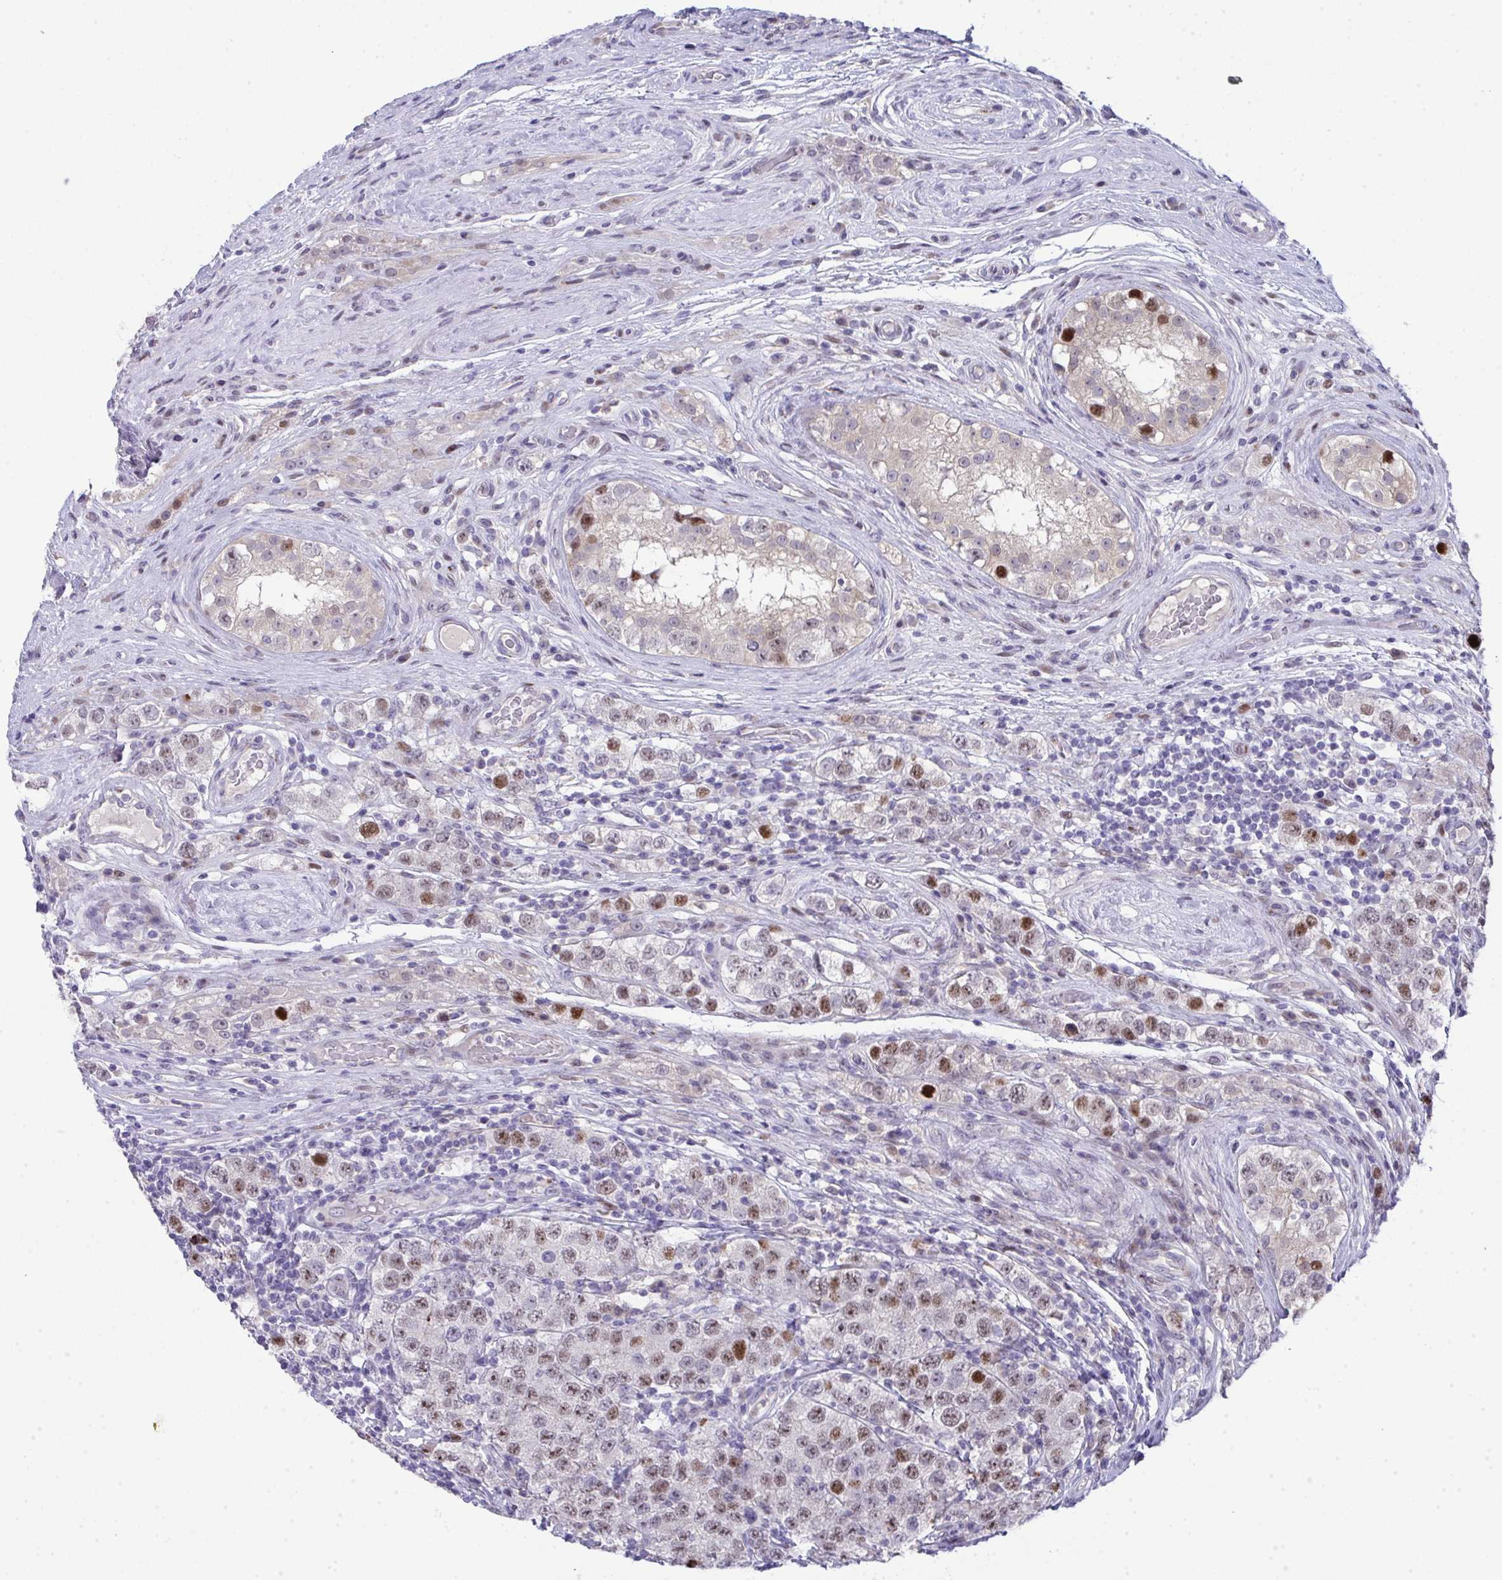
{"staining": {"intensity": "moderate", "quantity": "25%-75%", "location": "nuclear"}, "tissue": "testis cancer", "cell_type": "Tumor cells", "image_type": "cancer", "snomed": [{"axis": "morphology", "description": "Seminoma, NOS"}, {"axis": "topography", "description": "Testis"}], "caption": "High-power microscopy captured an IHC photomicrograph of testis cancer (seminoma), revealing moderate nuclear expression in approximately 25%-75% of tumor cells.", "gene": "GALNT16", "patient": {"sex": "male", "age": 34}}